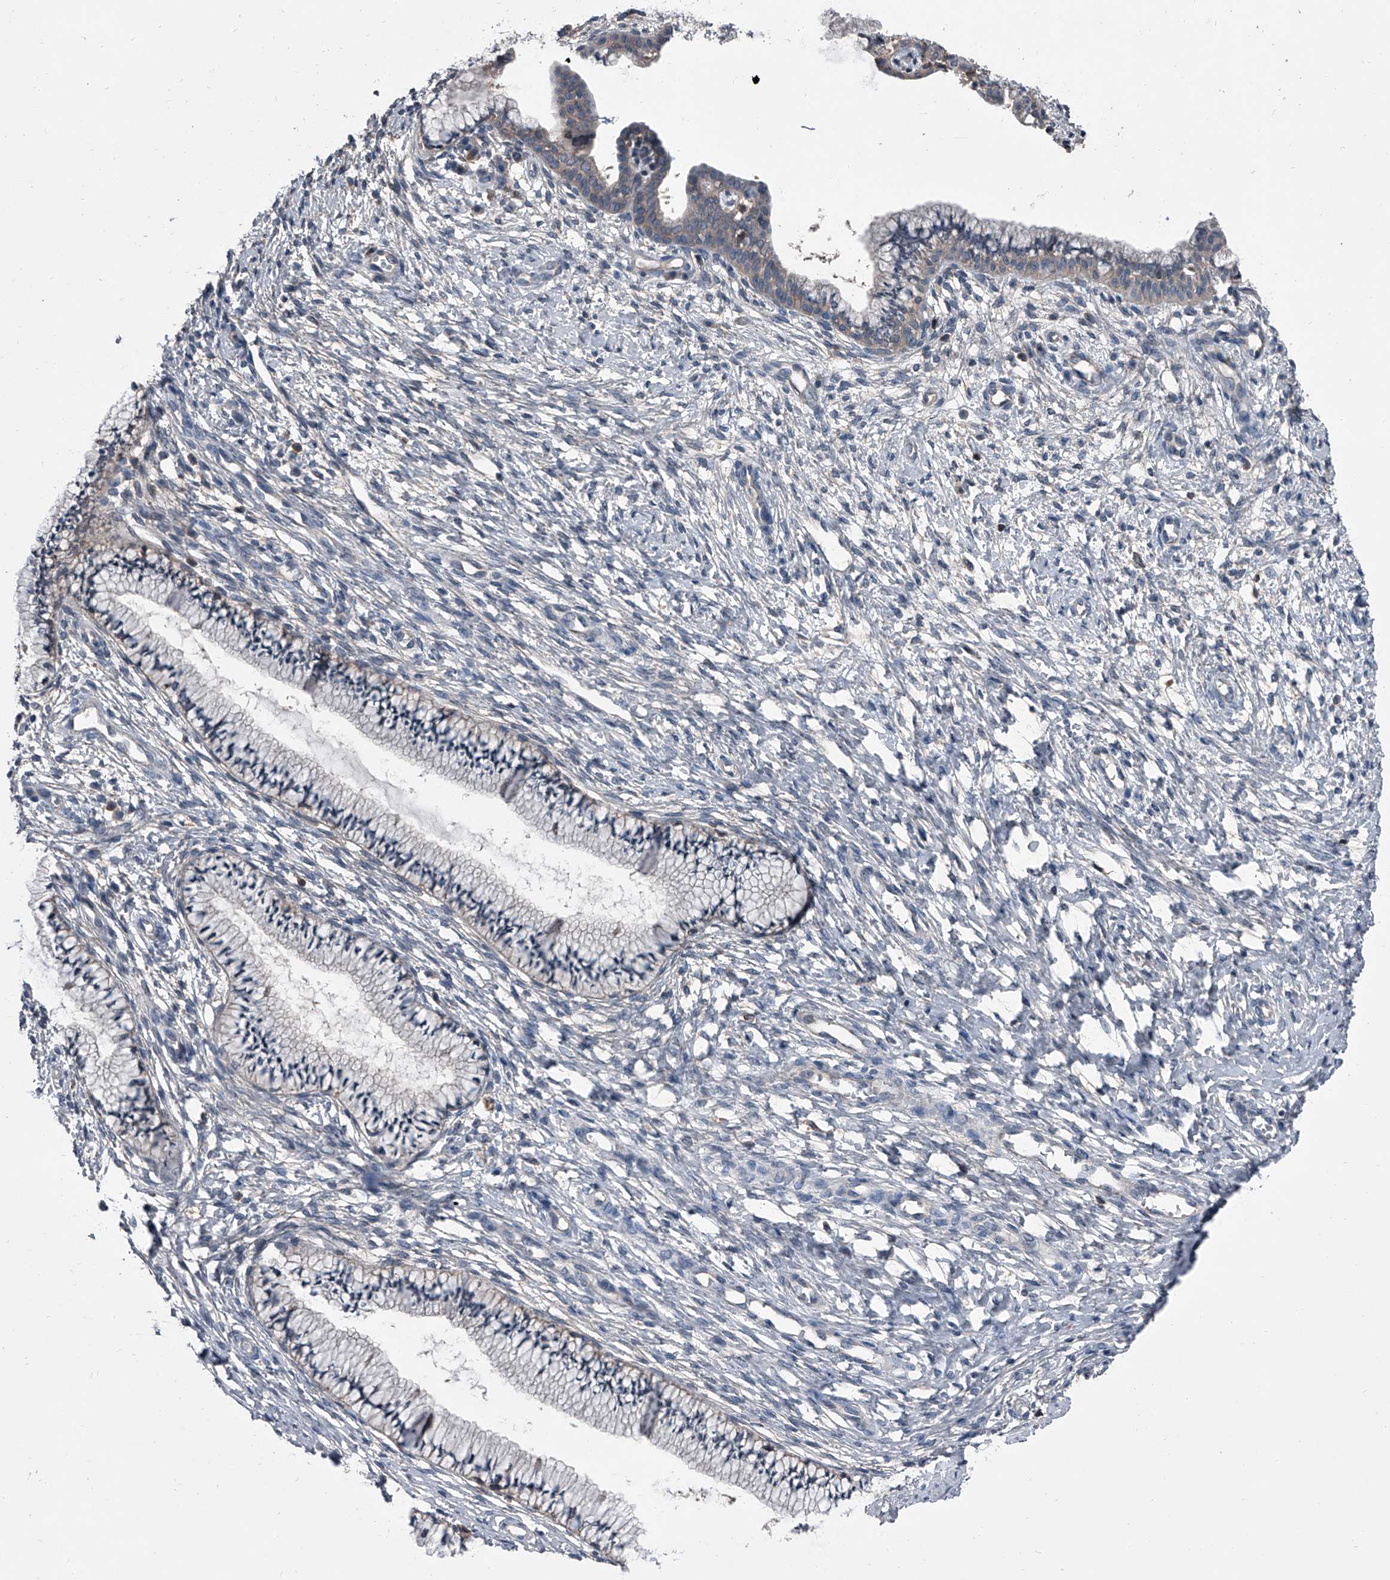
{"staining": {"intensity": "weak", "quantity": "<25%", "location": "cytoplasmic/membranous"}, "tissue": "cervix", "cell_type": "Glandular cells", "image_type": "normal", "snomed": [{"axis": "morphology", "description": "Normal tissue, NOS"}, {"axis": "topography", "description": "Cervix"}], "caption": "This is an IHC photomicrograph of normal human cervix. There is no staining in glandular cells.", "gene": "PIP5K1A", "patient": {"sex": "female", "age": 36}}